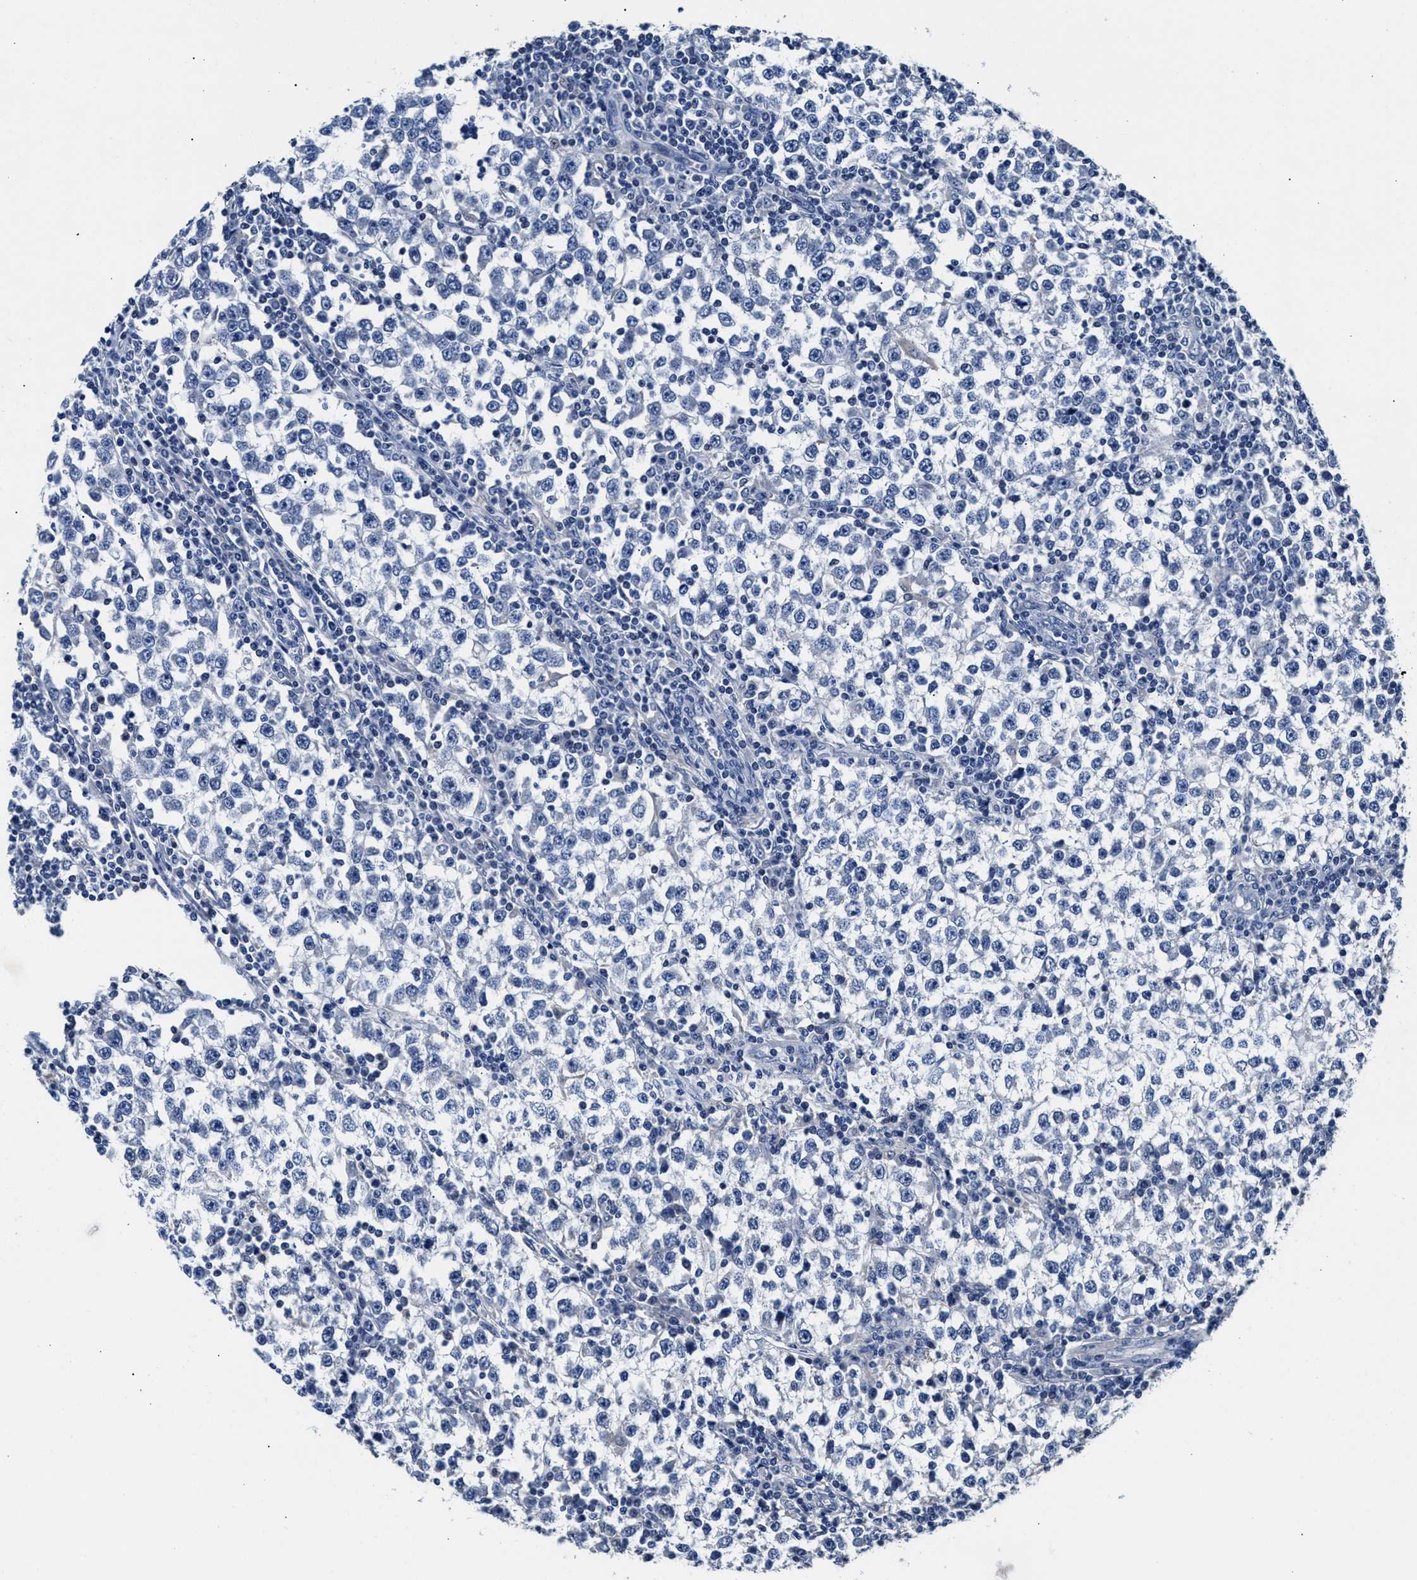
{"staining": {"intensity": "negative", "quantity": "none", "location": "none"}, "tissue": "testis cancer", "cell_type": "Tumor cells", "image_type": "cancer", "snomed": [{"axis": "morphology", "description": "Seminoma, NOS"}, {"axis": "topography", "description": "Testis"}], "caption": "Tumor cells show no significant positivity in testis cancer (seminoma).", "gene": "GSTM1", "patient": {"sex": "male", "age": 65}}